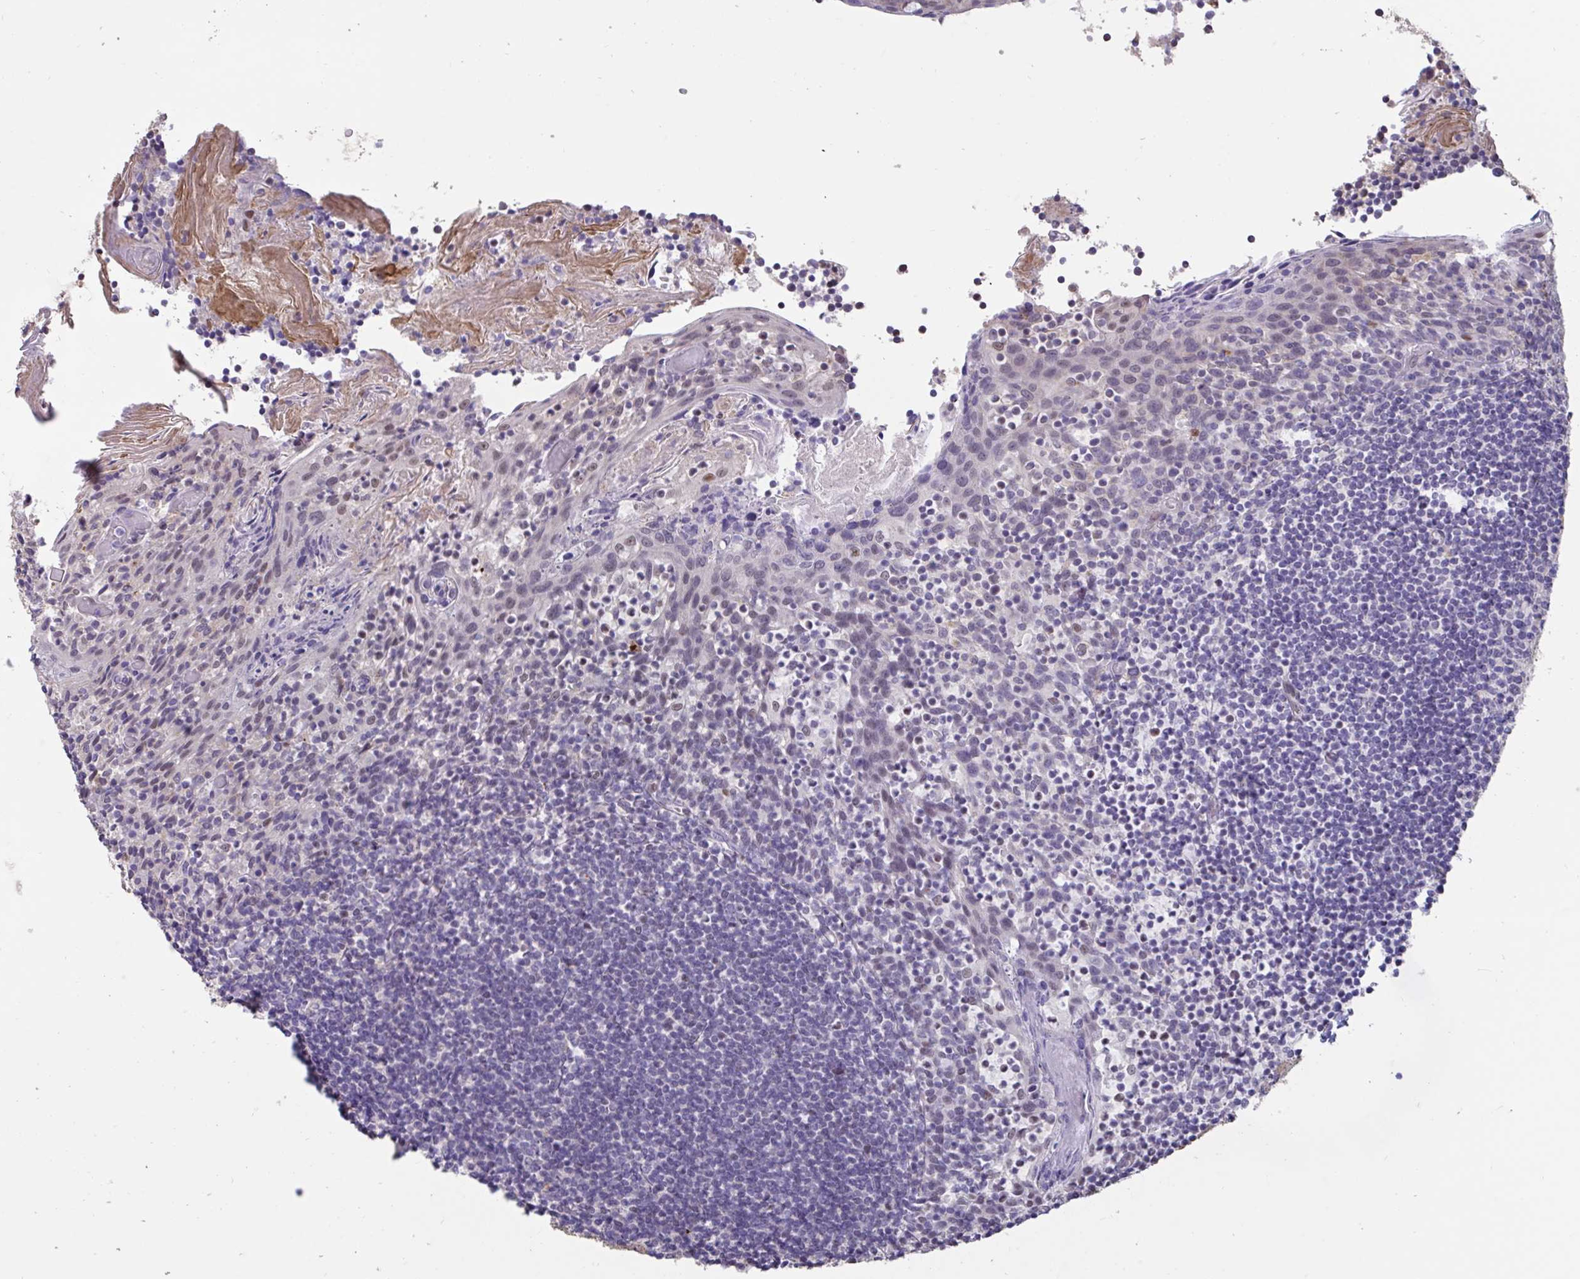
{"staining": {"intensity": "negative", "quantity": "none", "location": "none"}, "tissue": "tonsil", "cell_type": "Non-germinal center cells", "image_type": "normal", "snomed": [{"axis": "morphology", "description": "Normal tissue, NOS"}, {"axis": "topography", "description": "Tonsil"}], "caption": "Protein analysis of benign tonsil demonstrates no significant positivity in non-germinal center cells. Nuclei are stained in blue.", "gene": "DDX39A", "patient": {"sex": "female", "age": 10}}